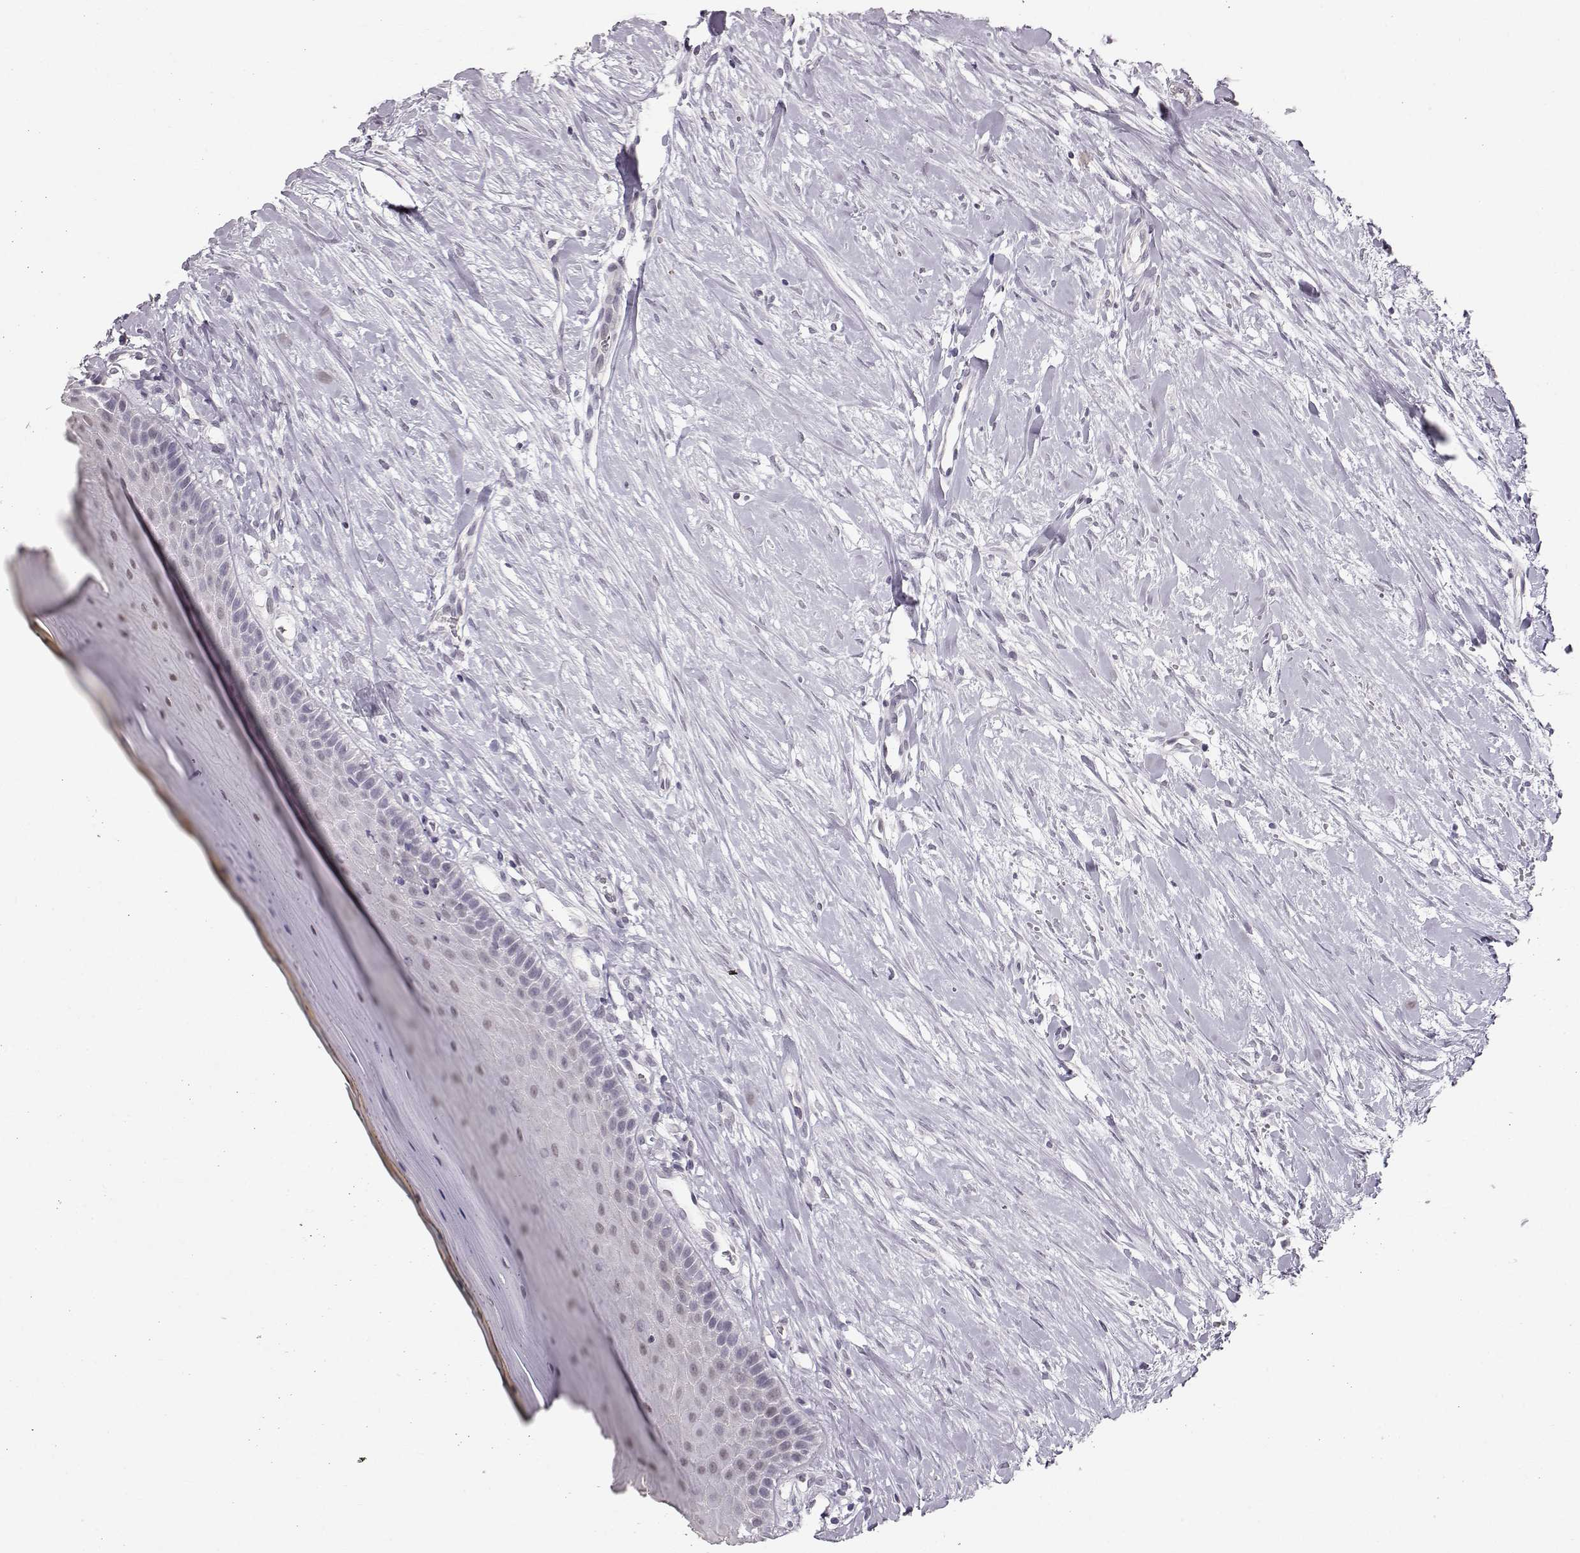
{"staining": {"intensity": "negative", "quantity": "none", "location": "none"}, "tissue": "oral mucosa", "cell_type": "Squamous epithelial cells", "image_type": "normal", "snomed": [{"axis": "morphology", "description": "Normal tissue, NOS"}, {"axis": "topography", "description": "Oral tissue"}], "caption": "Squamous epithelial cells are negative for brown protein staining in unremarkable oral mucosa. (Stains: DAB immunohistochemistry (IHC) with hematoxylin counter stain, Microscopy: brightfield microscopy at high magnification).", "gene": "POU1F1", "patient": {"sex": "female", "age": 43}}